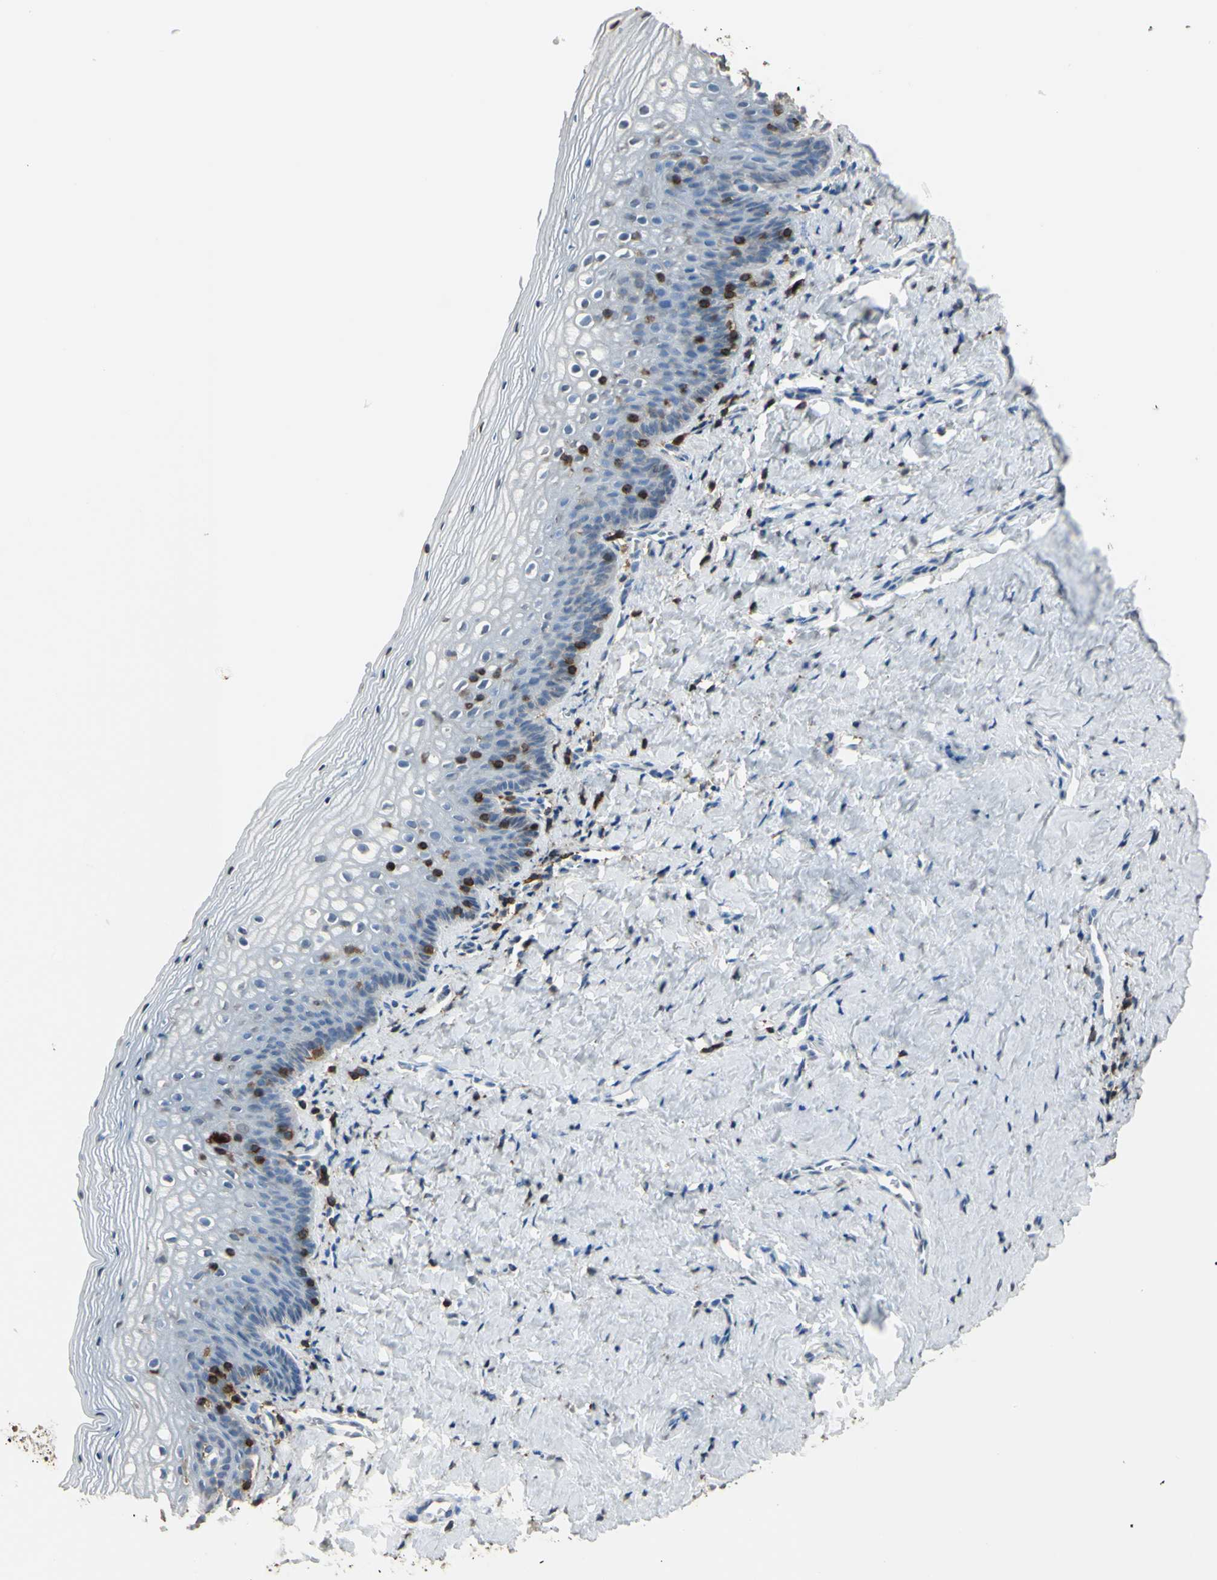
{"staining": {"intensity": "negative", "quantity": "none", "location": "none"}, "tissue": "vagina", "cell_type": "Squamous epithelial cells", "image_type": "normal", "snomed": [{"axis": "morphology", "description": "Normal tissue, NOS"}, {"axis": "topography", "description": "Vagina"}], "caption": "Human vagina stained for a protein using immunohistochemistry (IHC) demonstrates no positivity in squamous epithelial cells.", "gene": "PSTPIP1", "patient": {"sex": "female", "age": 46}}